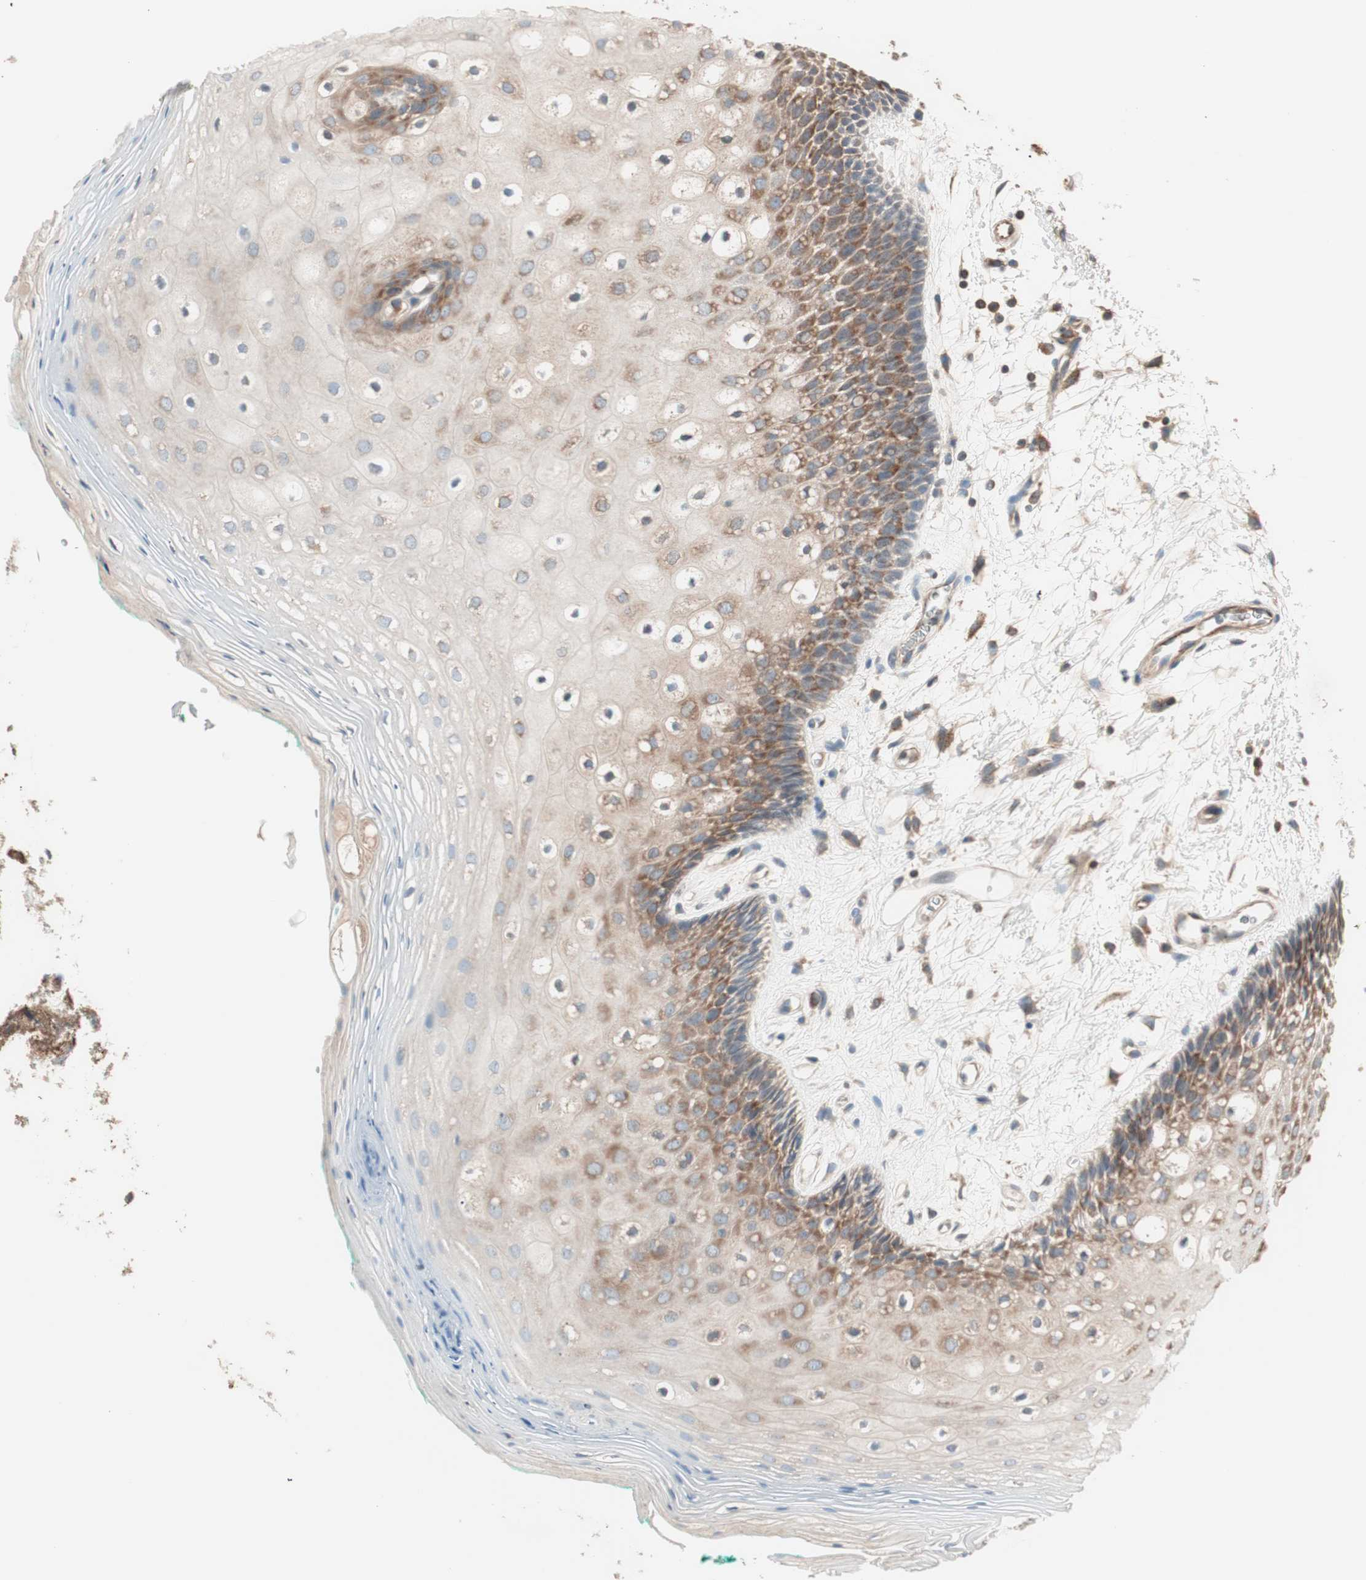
{"staining": {"intensity": "moderate", "quantity": ">75%", "location": "cytoplasmic/membranous"}, "tissue": "oral mucosa", "cell_type": "Squamous epithelial cells", "image_type": "normal", "snomed": [{"axis": "morphology", "description": "Normal tissue, NOS"}, {"axis": "topography", "description": "Skeletal muscle"}, {"axis": "topography", "description": "Oral tissue"}, {"axis": "topography", "description": "Peripheral nerve tissue"}], "caption": "Approximately >75% of squamous epithelial cells in unremarkable oral mucosa demonstrate moderate cytoplasmic/membranous protein staining as visualized by brown immunohistochemical staining.", "gene": "CC2D1A", "patient": {"sex": "female", "age": 84}}